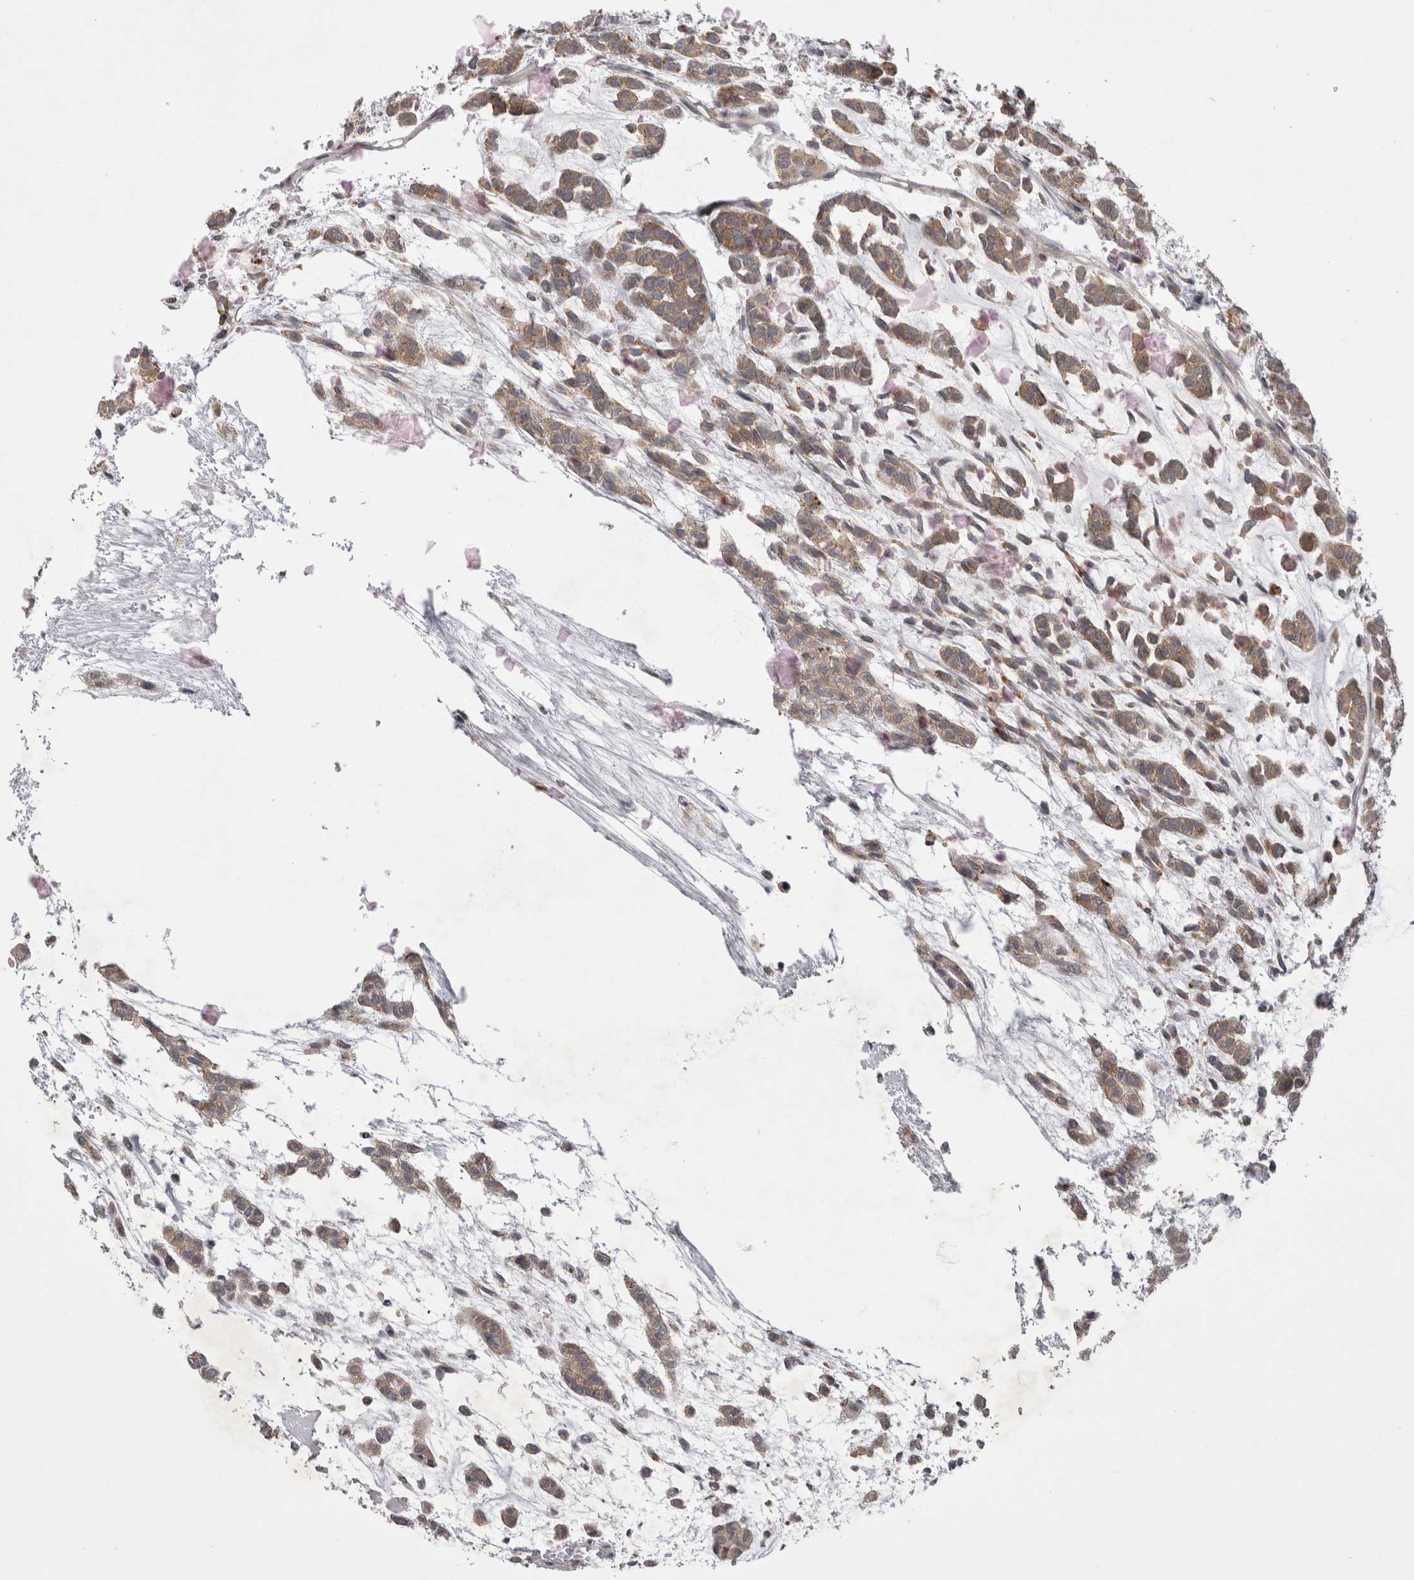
{"staining": {"intensity": "moderate", "quantity": ">75%", "location": "cytoplasmic/membranous"}, "tissue": "head and neck cancer", "cell_type": "Tumor cells", "image_type": "cancer", "snomed": [{"axis": "morphology", "description": "Adenocarcinoma, NOS"}, {"axis": "morphology", "description": "Adenoma, NOS"}, {"axis": "topography", "description": "Head-Neck"}], "caption": "The immunohistochemical stain labels moderate cytoplasmic/membranous staining in tumor cells of head and neck adenoma tissue.", "gene": "NENF", "patient": {"sex": "female", "age": 55}}